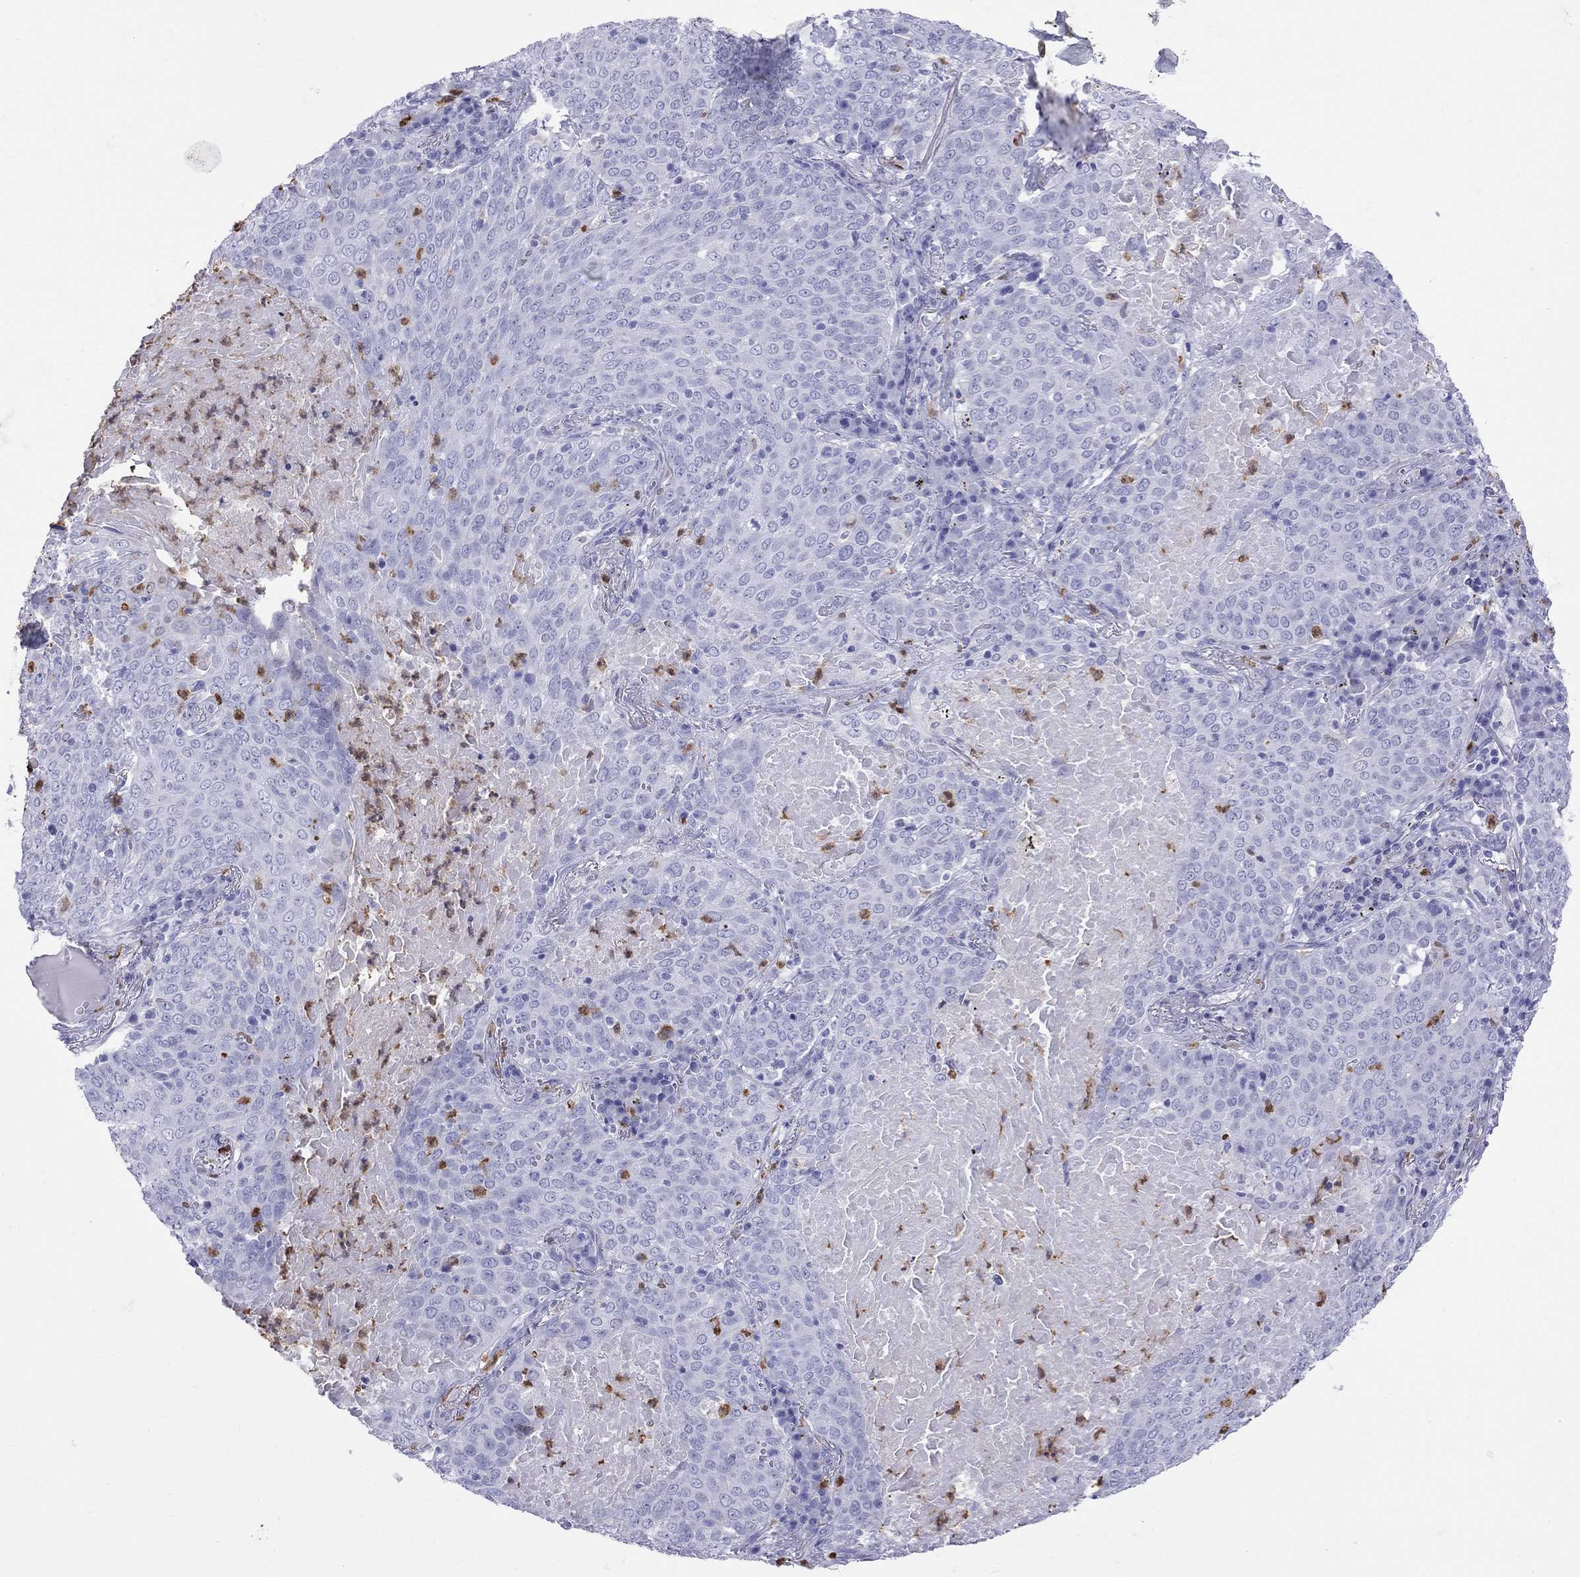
{"staining": {"intensity": "negative", "quantity": "none", "location": "none"}, "tissue": "lung cancer", "cell_type": "Tumor cells", "image_type": "cancer", "snomed": [{"axis": "morphology", "description": "Squamous cell carcinoma, NOS"}, {"axis": "topography", "description": "Lung"}], "caption": "IHC of human squamous cell carcinoma (lung) shows no positivity in tumor cells.", "gene": "SLAMF1", "patient": {"sex": "male", "age": 82}}